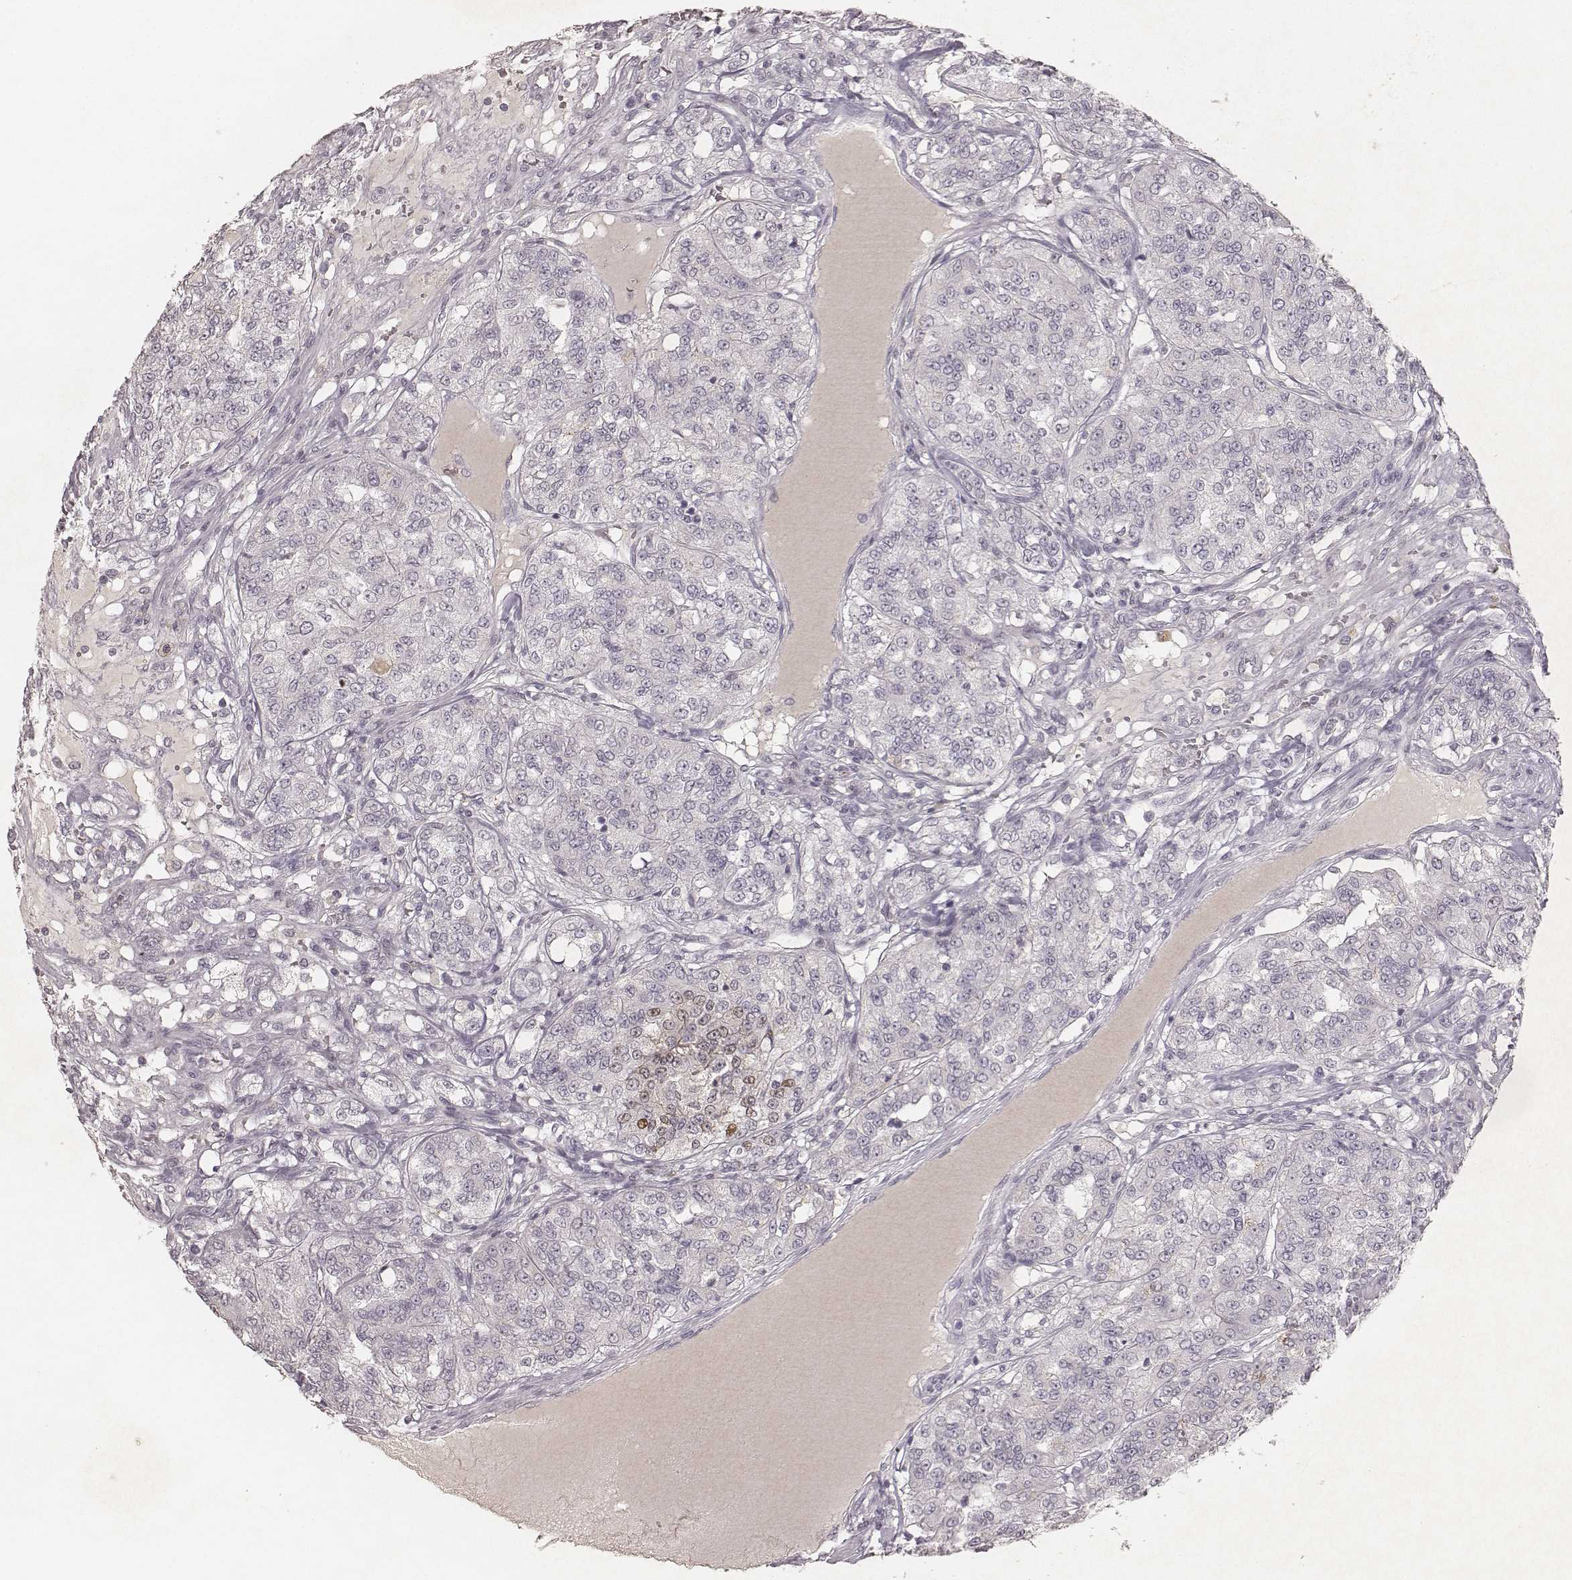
{"staining": {"intensity": "negative", "quantity": "none", "location": "none"}, "tissue": "renal cancer", "cell_type": "Tumor cells", "image_type": "cancer", "snomed": [{"axis": "morphology", "description": "Adenocarcinoma, NOS"}, {"axis": "topography", "description": "Kidney"}], "caption": "The immunohistochemistry photomicrograph has no significant expression in tumor cells of adenocarcinoma (renal) tissue.", "gene": "MADCAM1", "patient": {"sex": "female", "age": 63}}